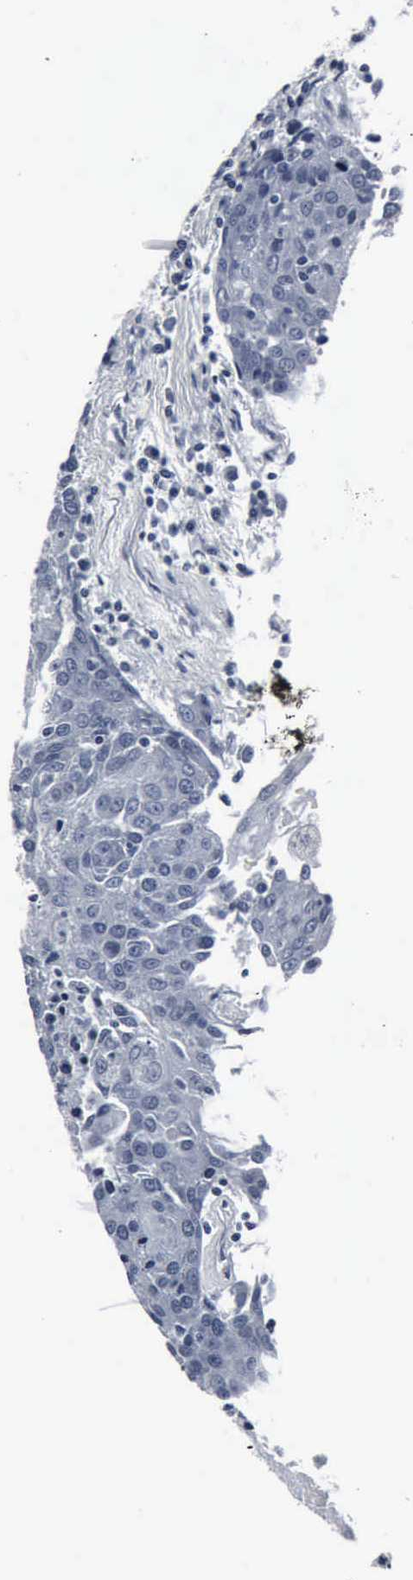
{"staining": {"intensity": "negative", "quantity": "none", "location": "none"}, "tissue": "urothelial cancer", "cell_type": "Tumor cells", "image_type": "cancer", "snomed": [{"axis": "morphology", "description": "Urothelial carcinoma, High grade"}, {"axis": "topography", "description": "Urinary bladder"}], "caption": "A photomicrograph of human high-grade urothelial carcinoma is negative for staining in tumor cells.", "gene": "SNAP25", "patient": {"sex": "female", "age": 85}}